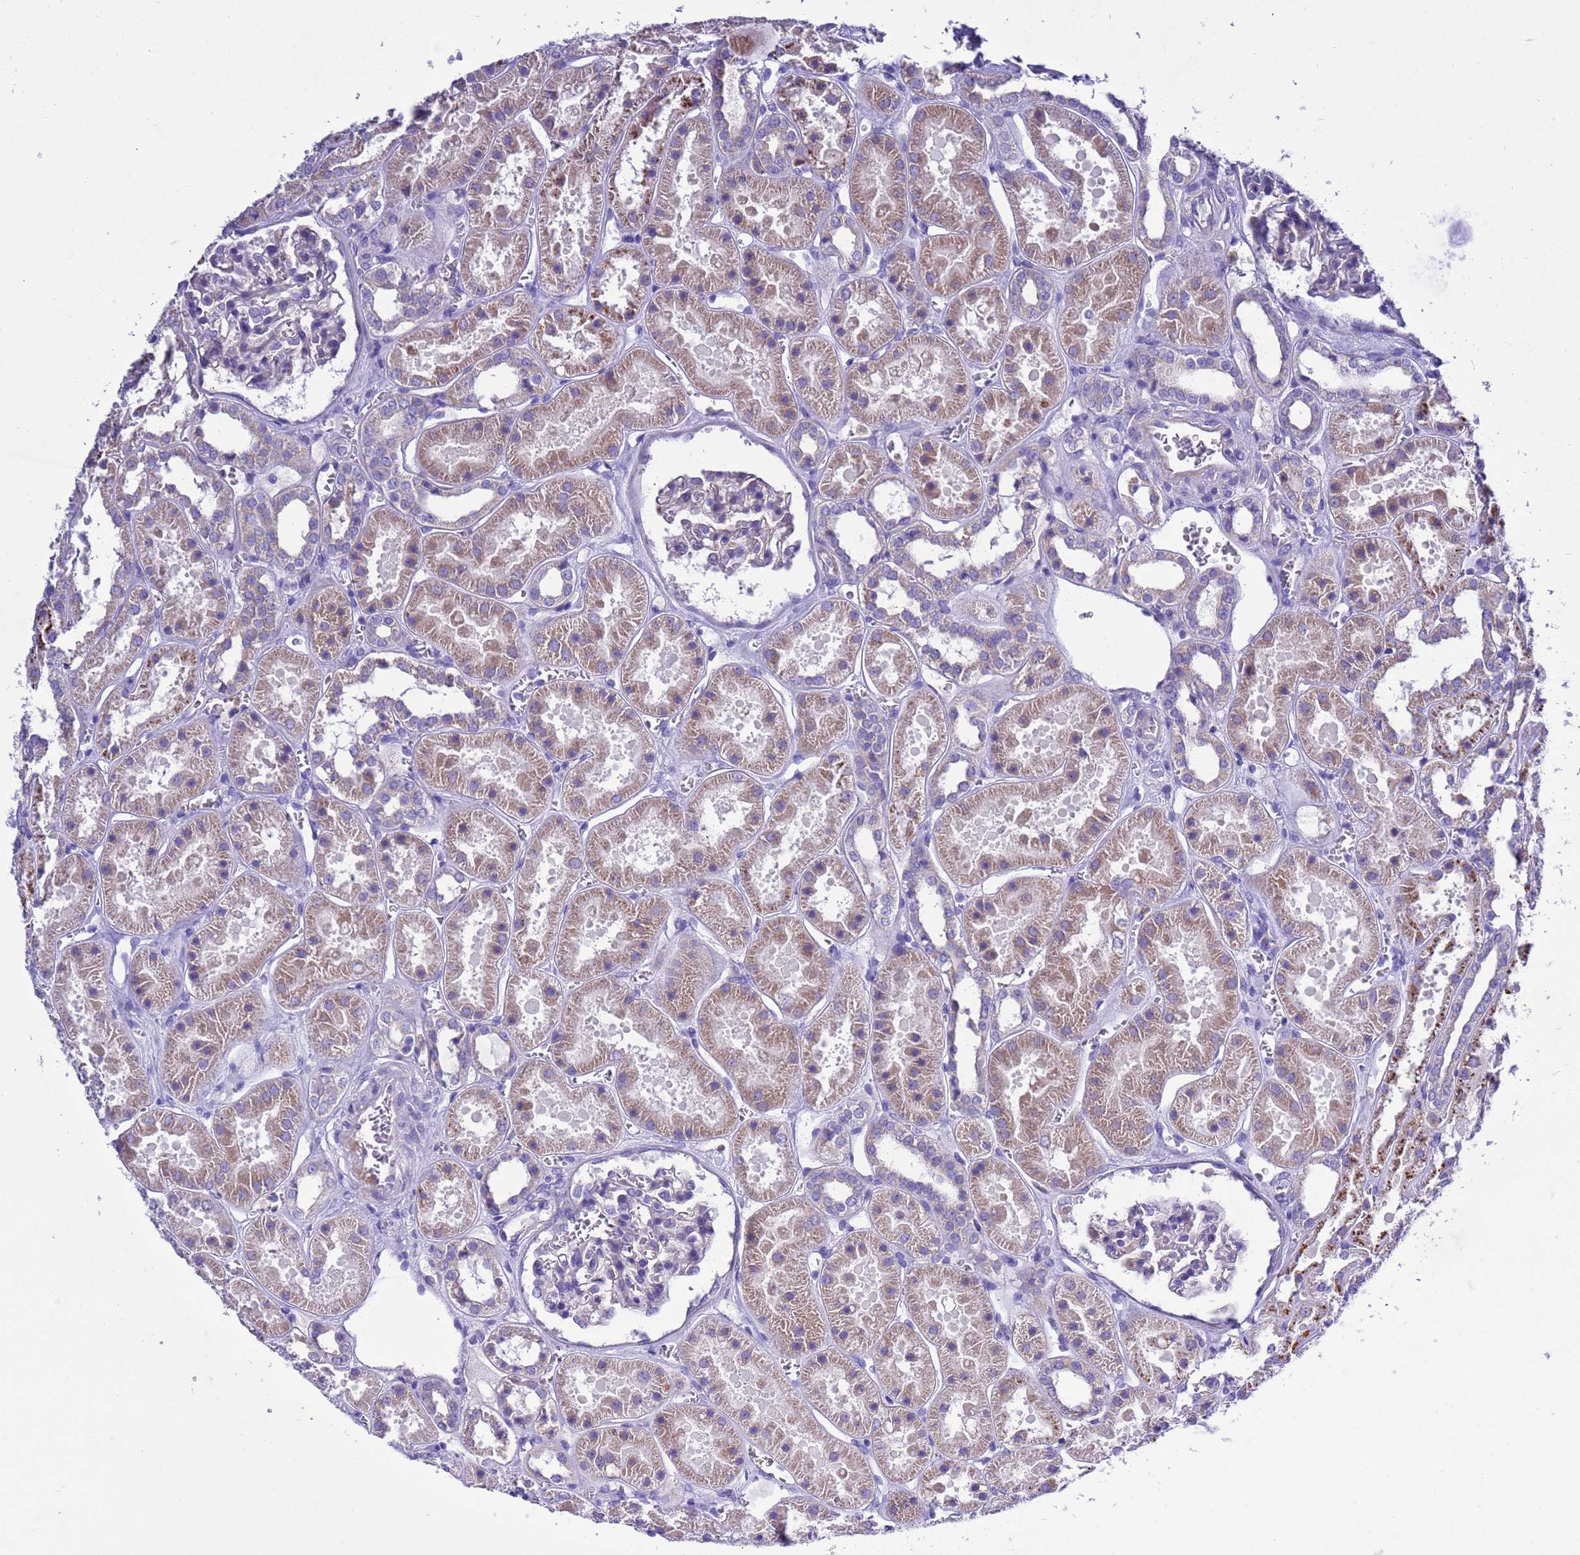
{"staining": {"intensity": "weak", "quantity": "<25%", "location": "cytoplasmic/membranous"}, "tissue": "kidney", "cell_type": "Cells in glomeruli", "image_type": "normal", "snomed": [{"axis": "morphology", "description": "Normal tissue, NOS"}, {"axis": "topography", "description": "Kidney"}], "caption": "This is a image of immunohistochemistry staining of normal kidney, which shows no expression in cells in glomeruli.", "gene": "KICS2", "patient": {"sex": "female", "age": 41}}